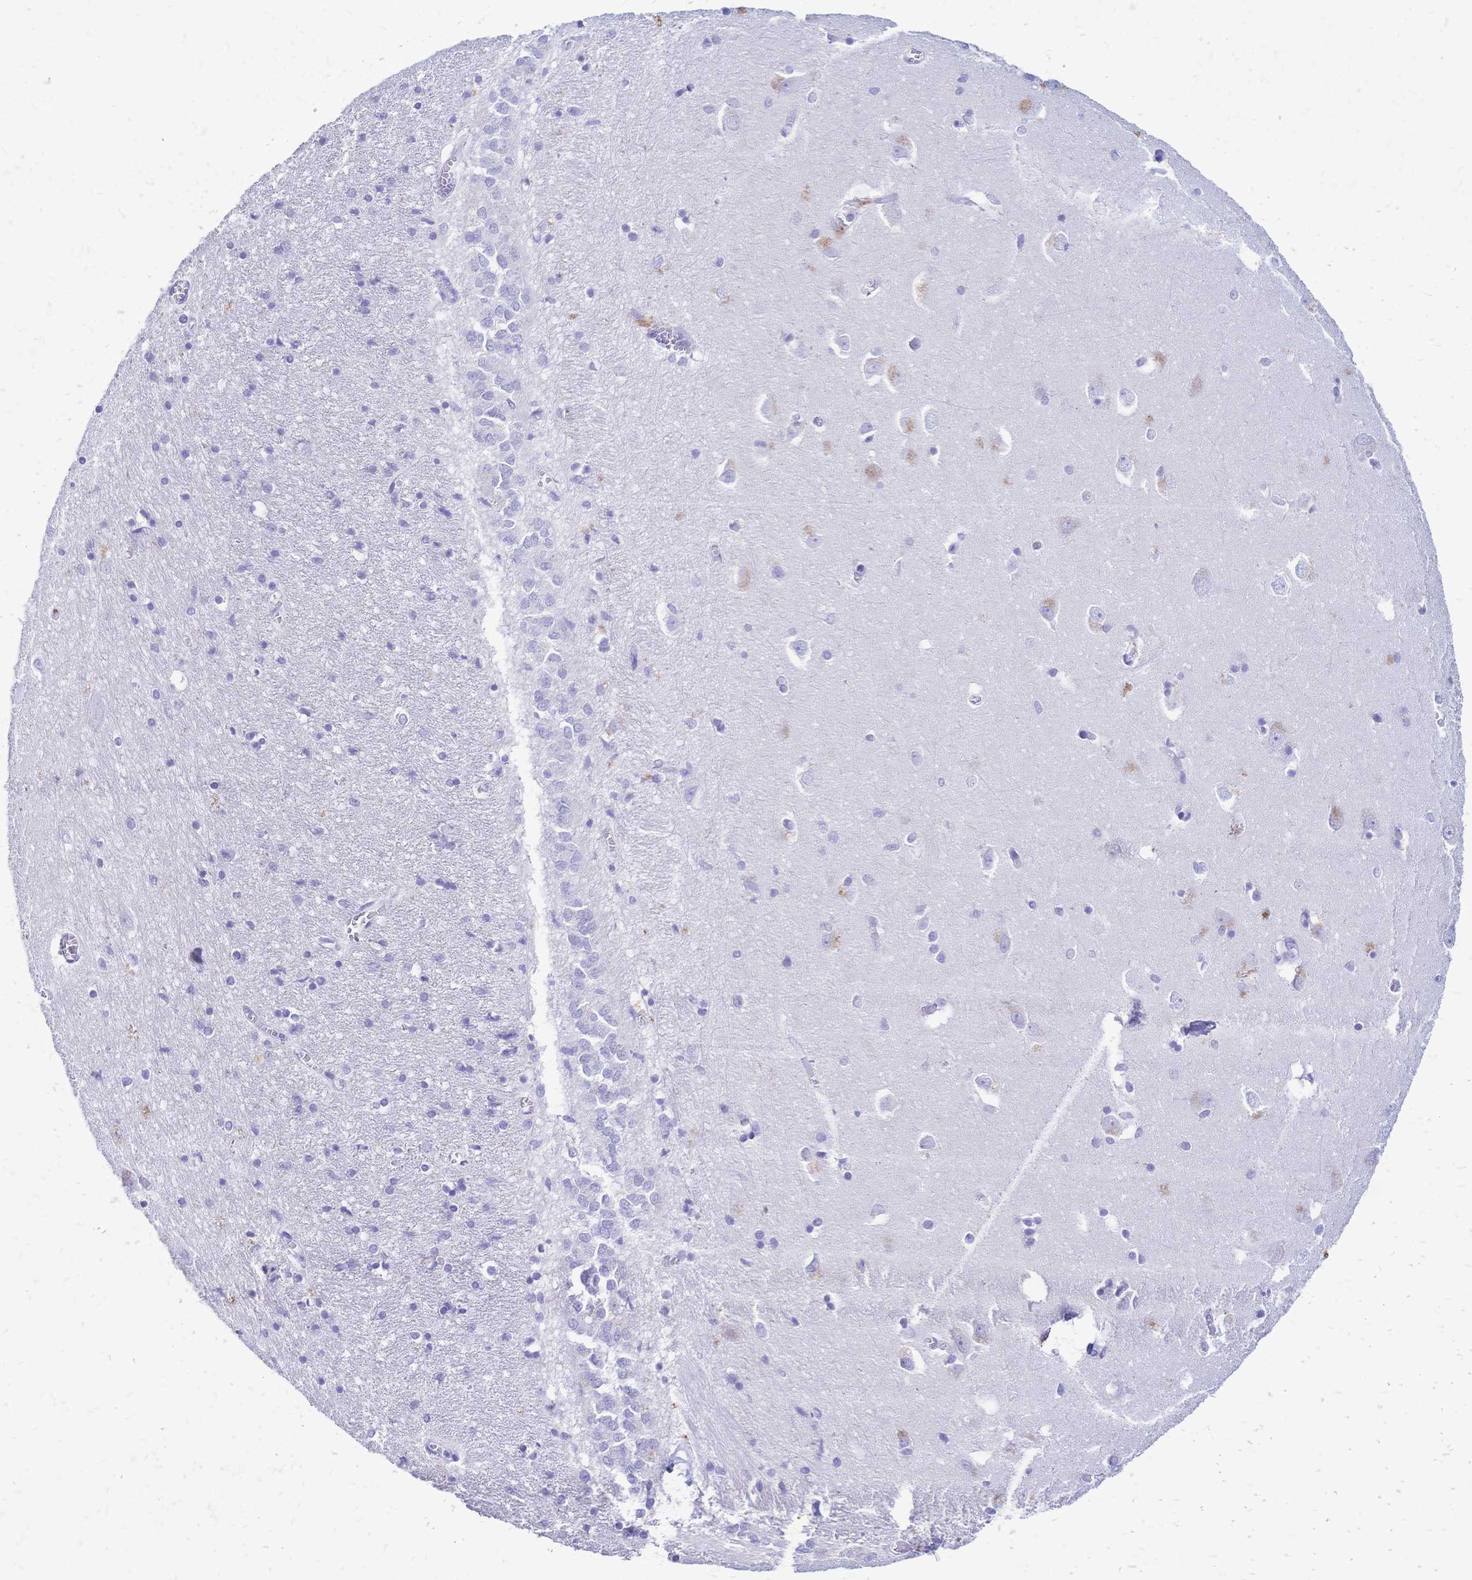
{"staining": {"intensity": "negative", "quantity": "none", "location": "none"}, "tissue": "caudate", "cell_type": "Glial cells", "image_type": "normal", "snomed": [{"axis": "morphology", "description": "Normal tissue, NOS"}, {"axis": "topography", "description": "Lateral ventricle wall"}, {"axis": "topography", "description": "Hippocampus"}], "caption": "The immunohistochemistry (IHC) histopathology image has no significant staining in glial cells of caudate.", "gene": "FA2H", "patient": {"sex": "female", "age": 63}}